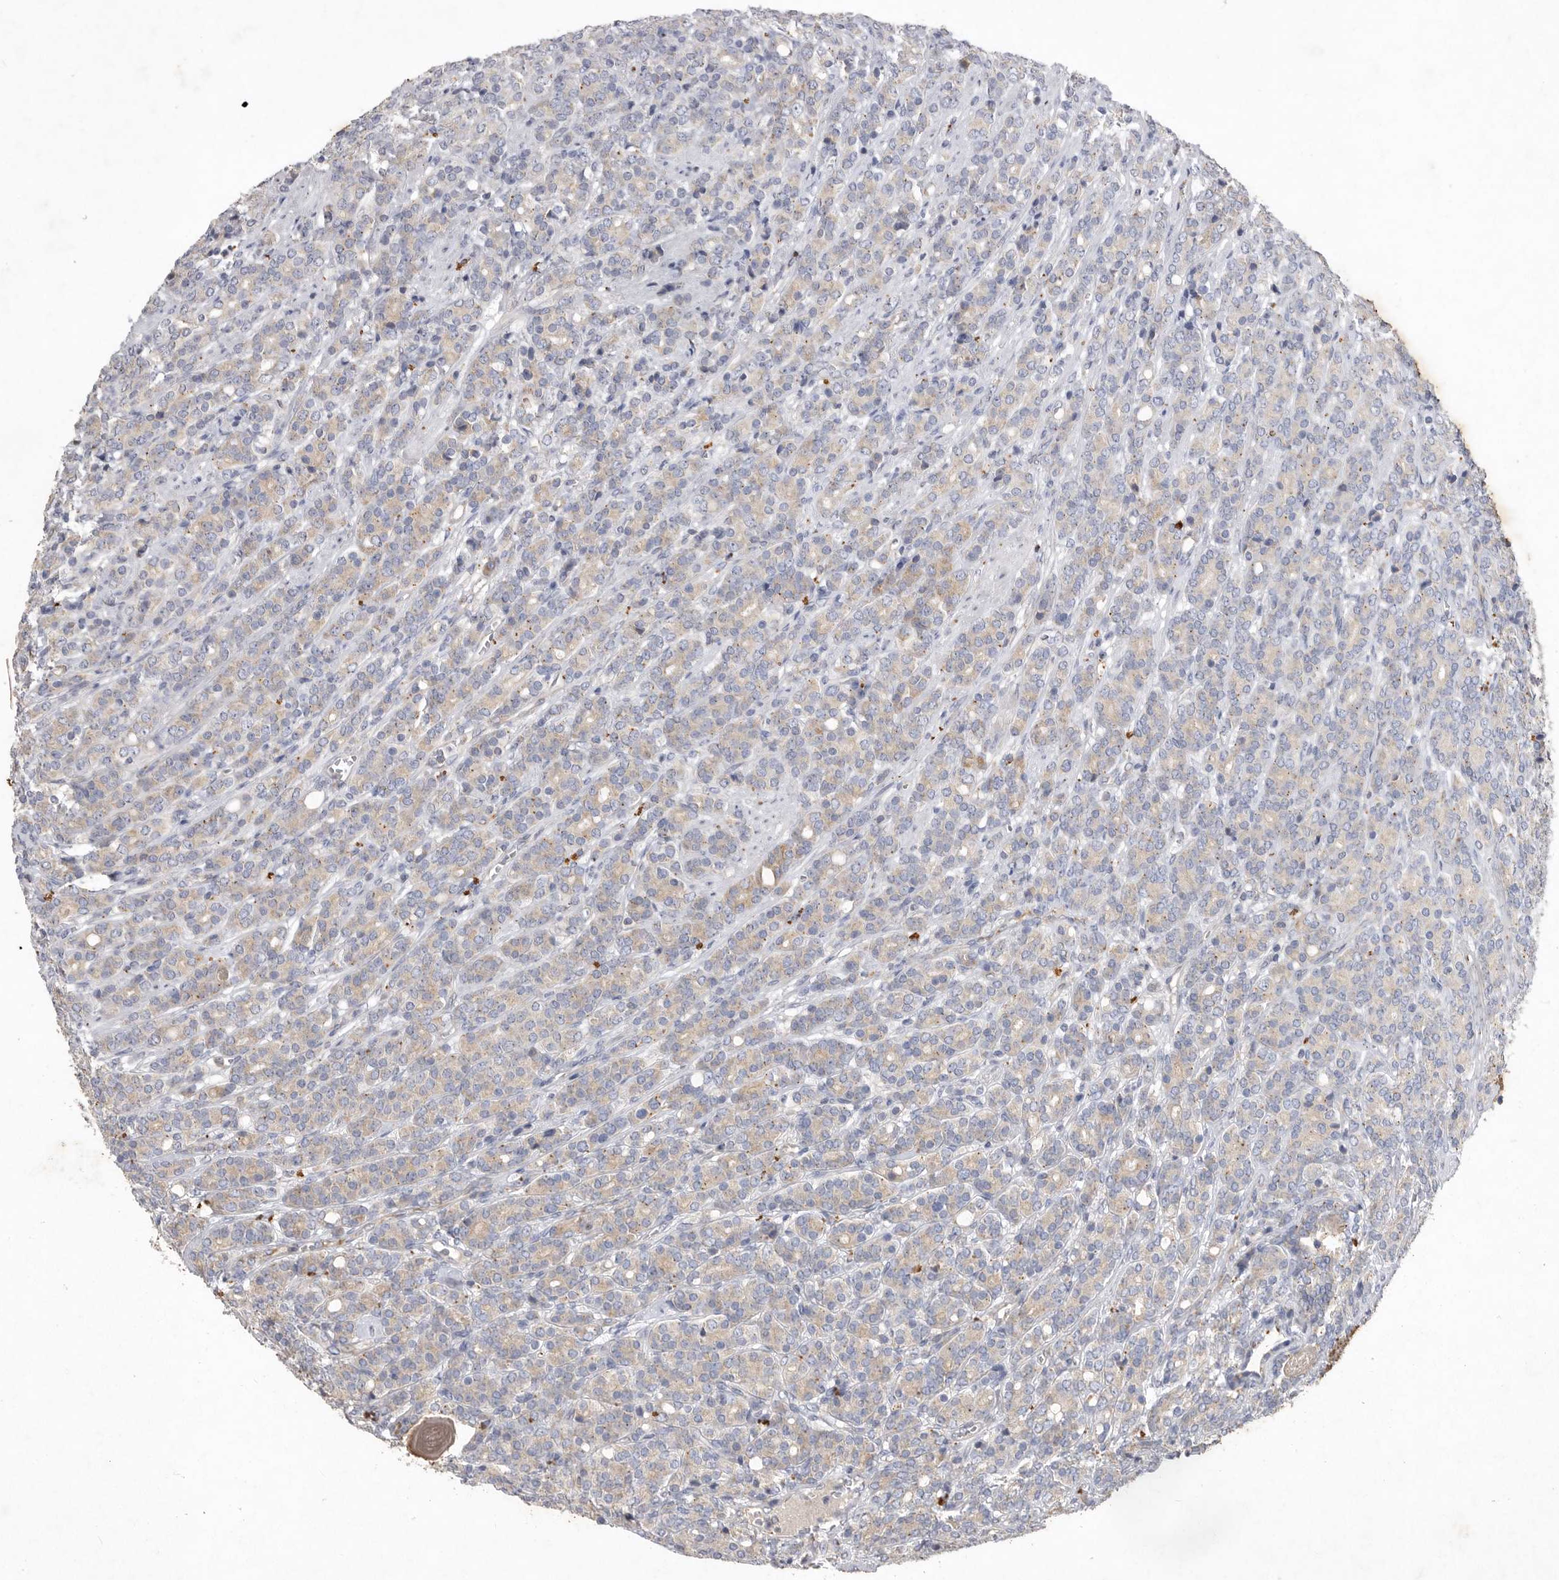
{"staining": {"intensity": "weak", "quantity": "25%-75%", "location": "cytoplasmic/membranous"}, "tissue": "prostate cancer", "cell_type": "Tumor cells", "image_type": "cancer", "snomed": [{"axis": "morphology", "description": "Adenocarcinoma, High grade"}, {"axis": "topography", "description": "Prostate"}], "caption": "Immunohistochemical staining of prostate cancer displays weak cytoplasmic/membranous protein positivity in approximately 25%-75% of tumor cells. (IHC, brightfield microscopy, high magnification).", "gene": "MRPL41", "patient": {"sex": "male", "age": 62}}